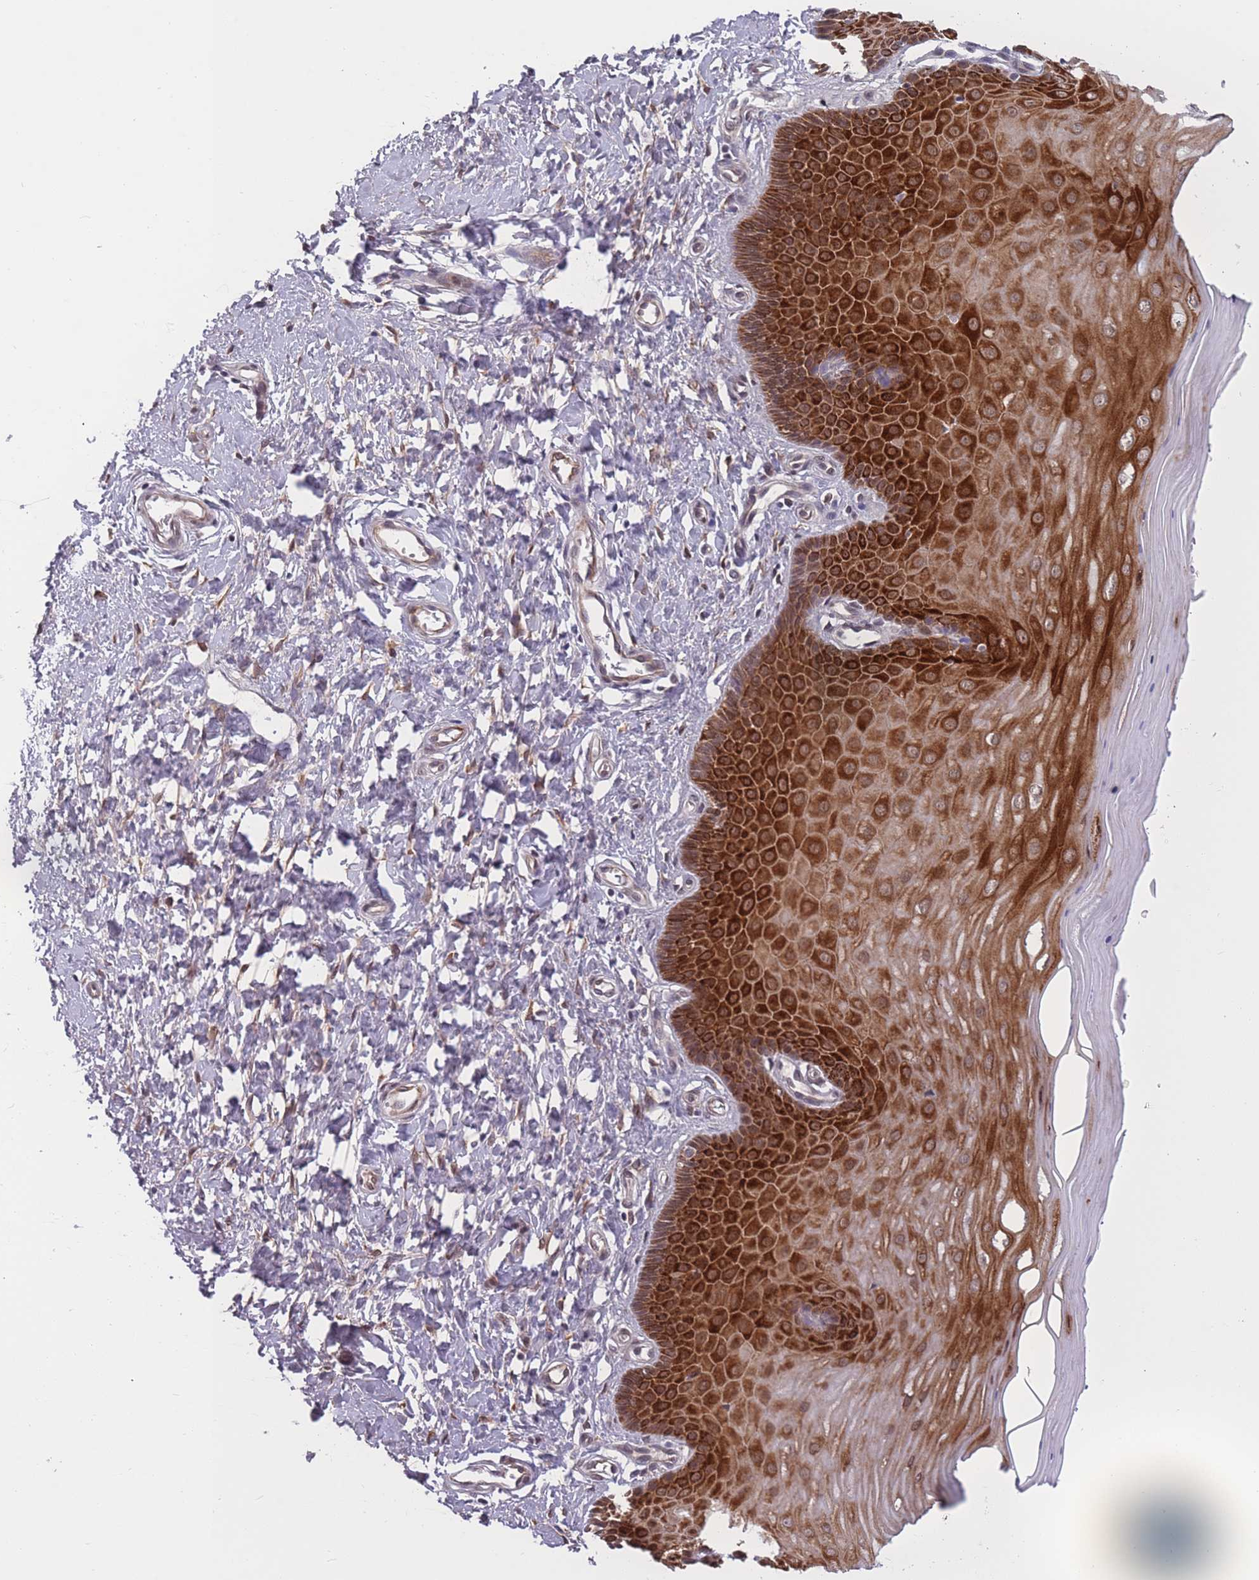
{"staining": {"intensity": "moderate", "quantity": ">75%", "location": "cytoplasmic/membranous,nuclear"}, "tissue": "cervix", "cell_type": "Glandular cells", "image_type": "normal", "snomed": [{"axis": "morphology", "description": "Normal tissue, NOS"}, {"axis": "topography", "description": "Cervix"}], "caption": "Approximately >75% of glandular cells in unremarkable human cervix show moderate cytoplasmic/membranous,nuclear protein expression as visualized by brown immunohistochemical staining.", "gene": "BCL9L", "patient": {"sex": "female", "age": 55}}